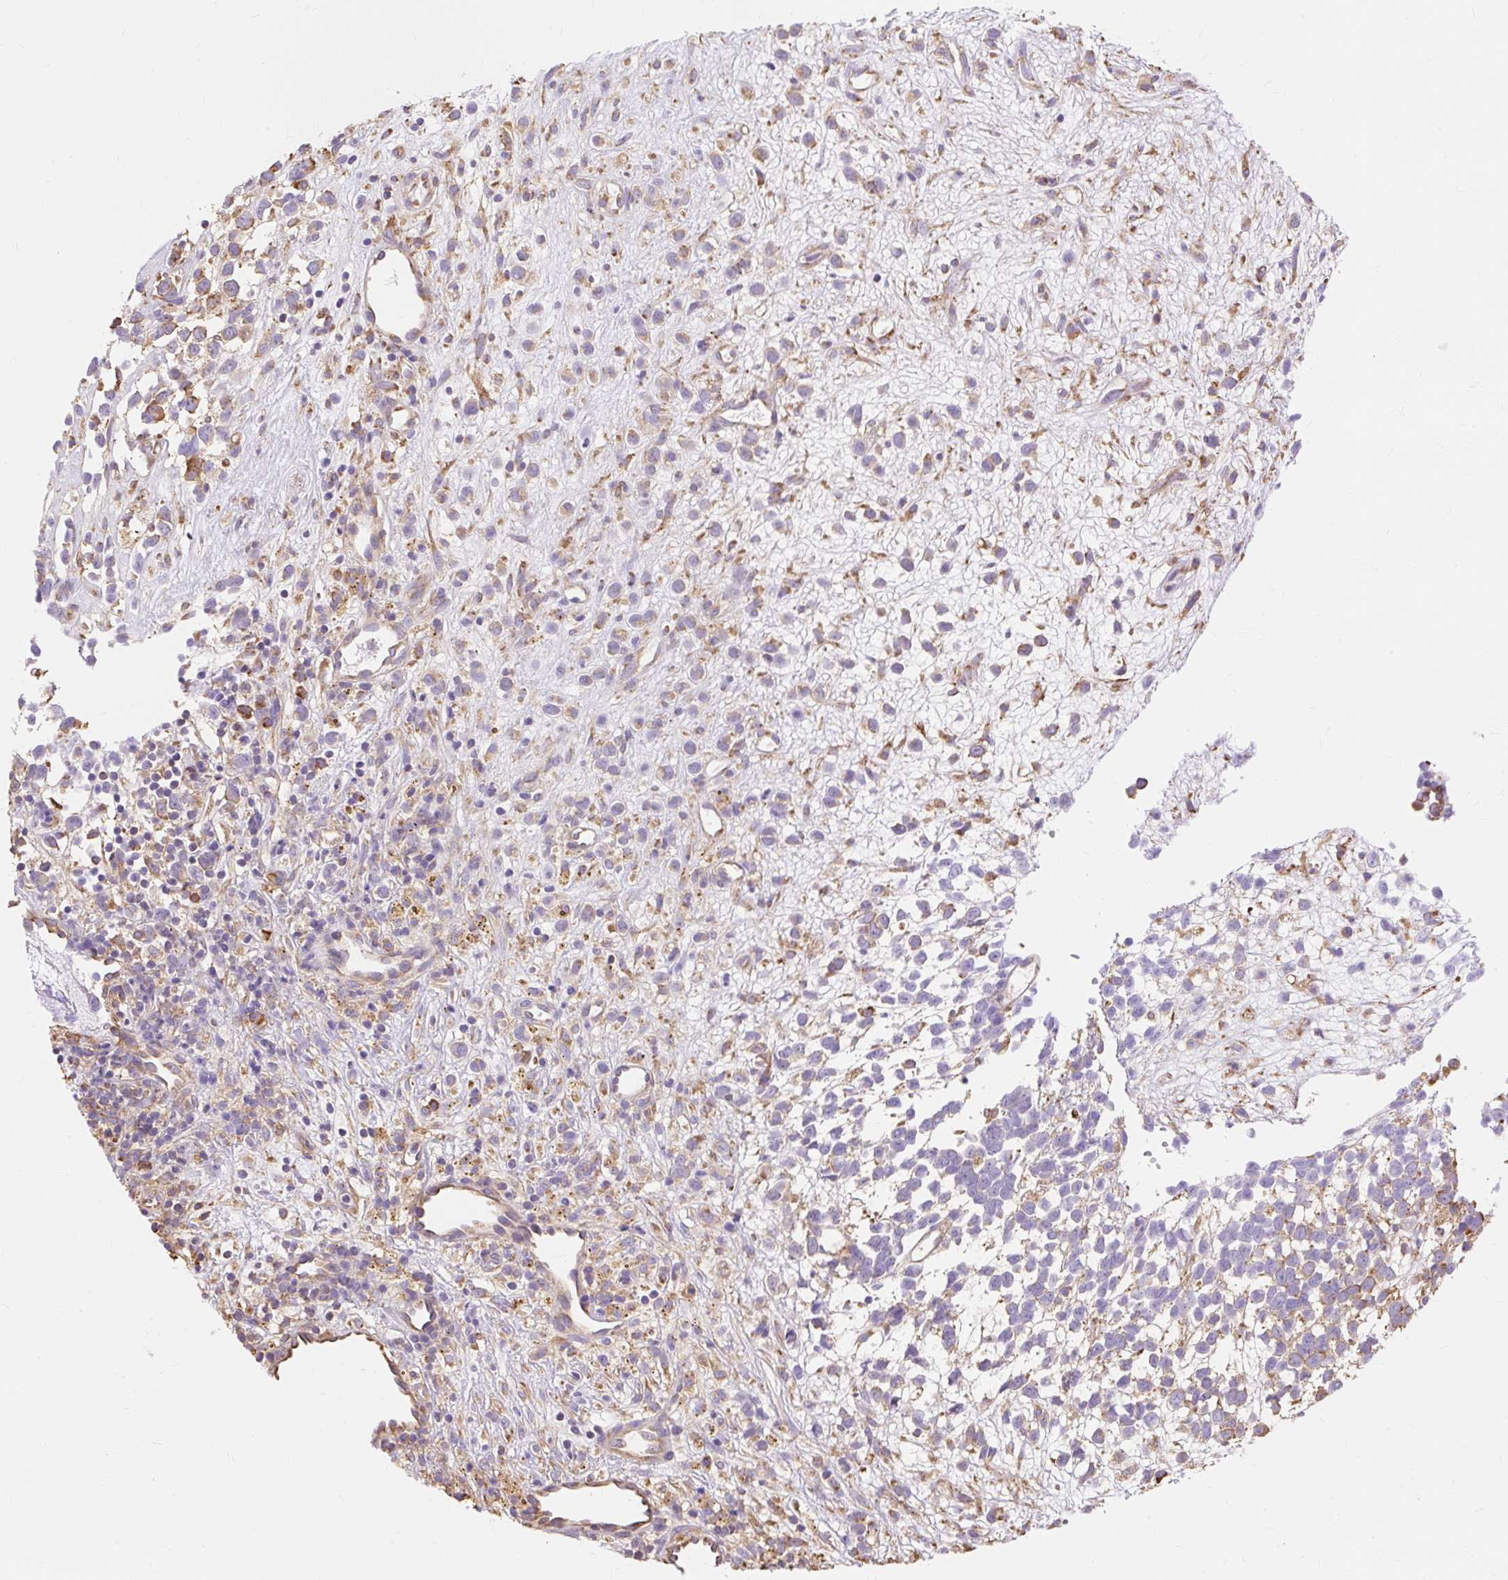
{"staining": {"intensity": "weak", "quantity": "25%-75%", "location": "cytoplasmic/membranous"}, "tissue": "melanoma", "cell_type": "Tumor cells", "image_type": "cancer", "snomed": [{"axis": "morphology", "description": "Malignant melanoma, NOS"}, {"axis": "topography", "description": "Nose, NOS"}], "caption": "An image of melanoma stained for a protein exhibits weak cytoplasmic/membranous brown staining in tumor cells. The staining was performed using DAB, with brown indicating positive protein expression. Nuclei are stained blue with hematoxylin.", "gene": "RPS17", "patient": {"sex": "female", "age": 48}}